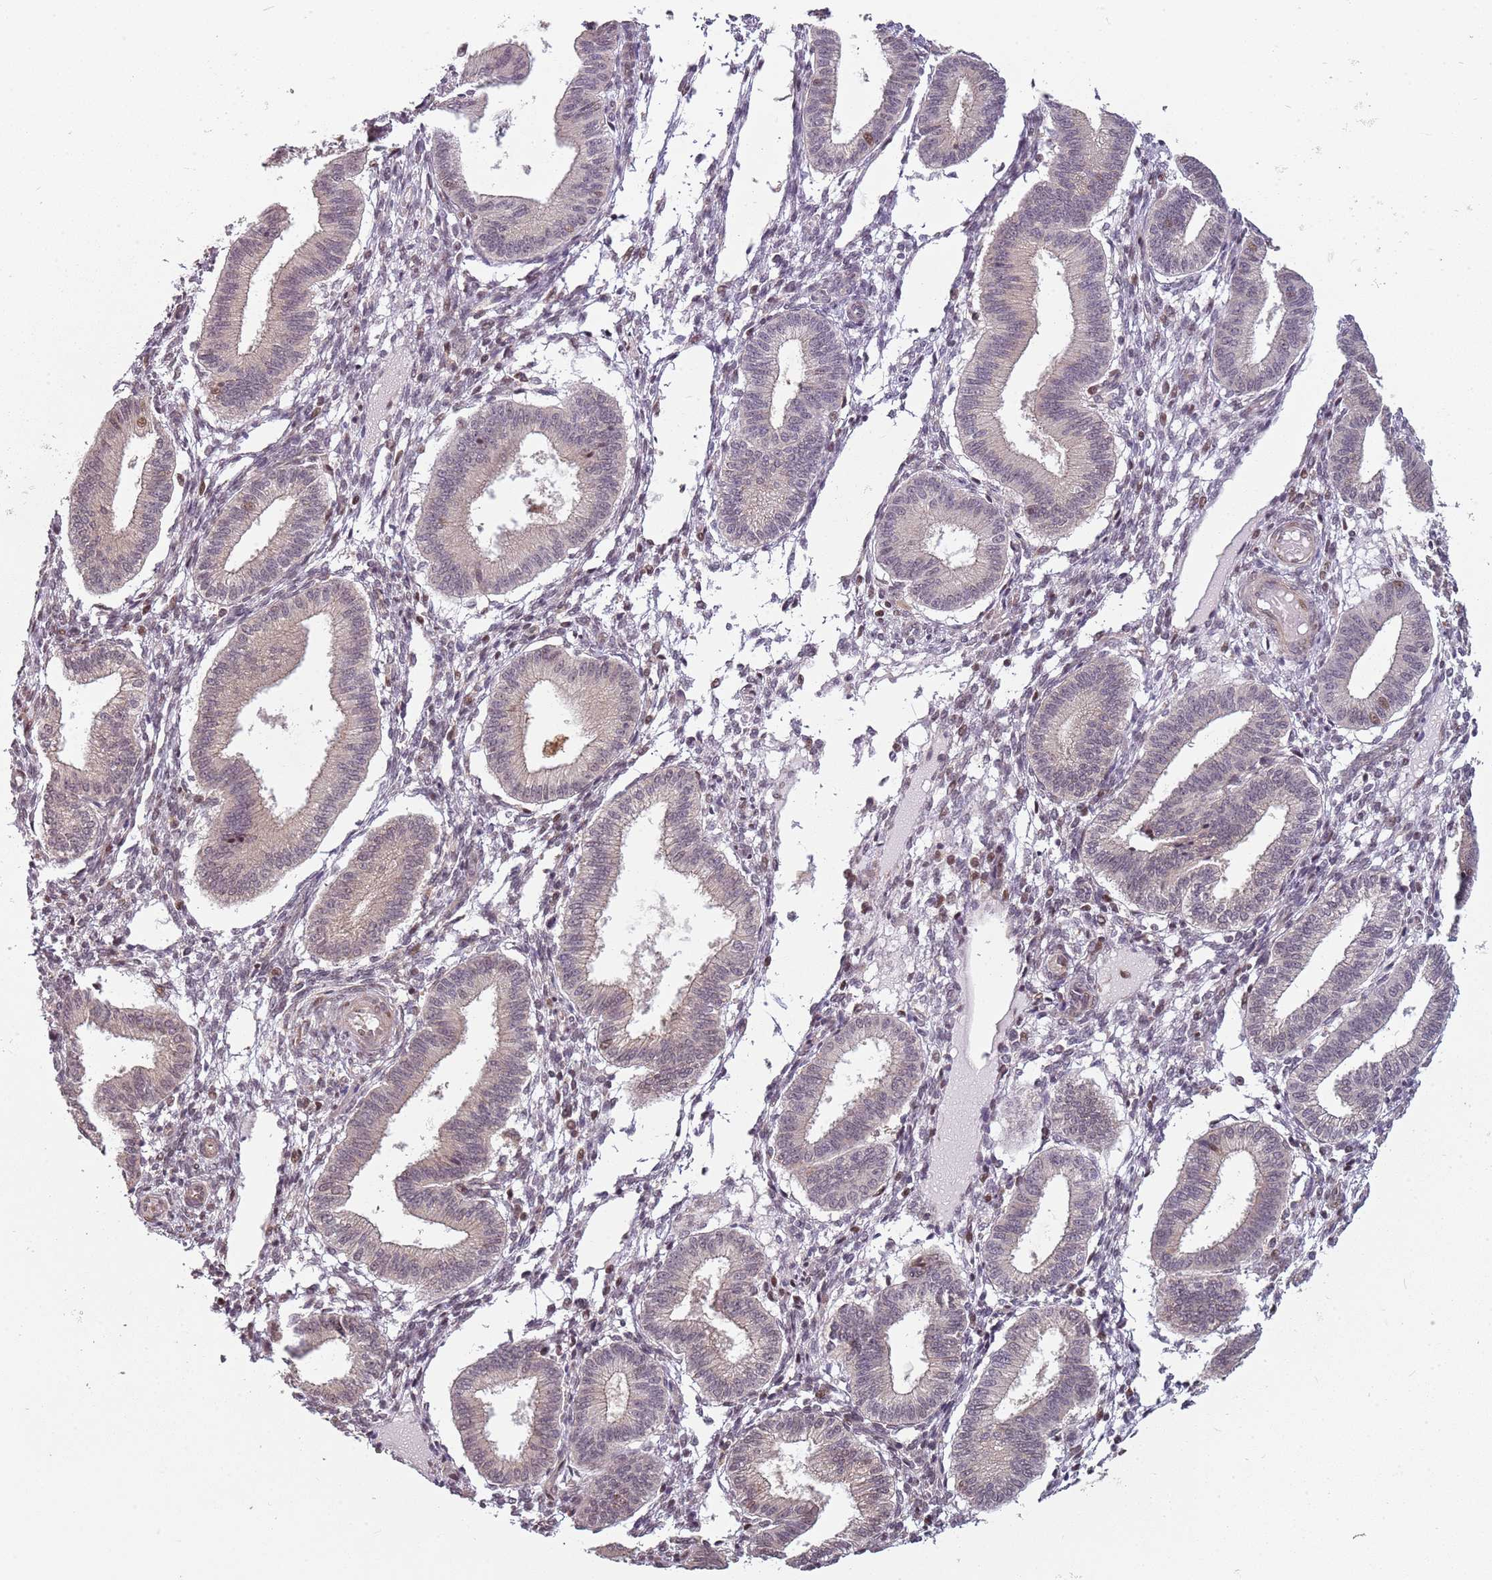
{"staining": {"intensity": "moderate", "quantity": "<25%", "location": "cytoplasmic/membranous,nuclear"}, "tissue": "endometrium", "cell_type": "Cells in endometrial stroma", "image_type": "normal", "snomed": [{"axis": "morphology", "description": "Normal tissue, NOS"}, {"axis": "topography", "description": "Endometrium"}], "caption": "High-magnification brightfield microscopy of normal endometrium stained with DAB (3,3'-diaminobenzidine) (brown) and counterstained with hematoxylin (blue). cells in endometrial stroma exhibit moderate cytoplasmic/membranous,nuclear expression is present in approximately<25% of cells.", "gene": "CHURC1", "patient": {"sex": "female", "age": 39}}